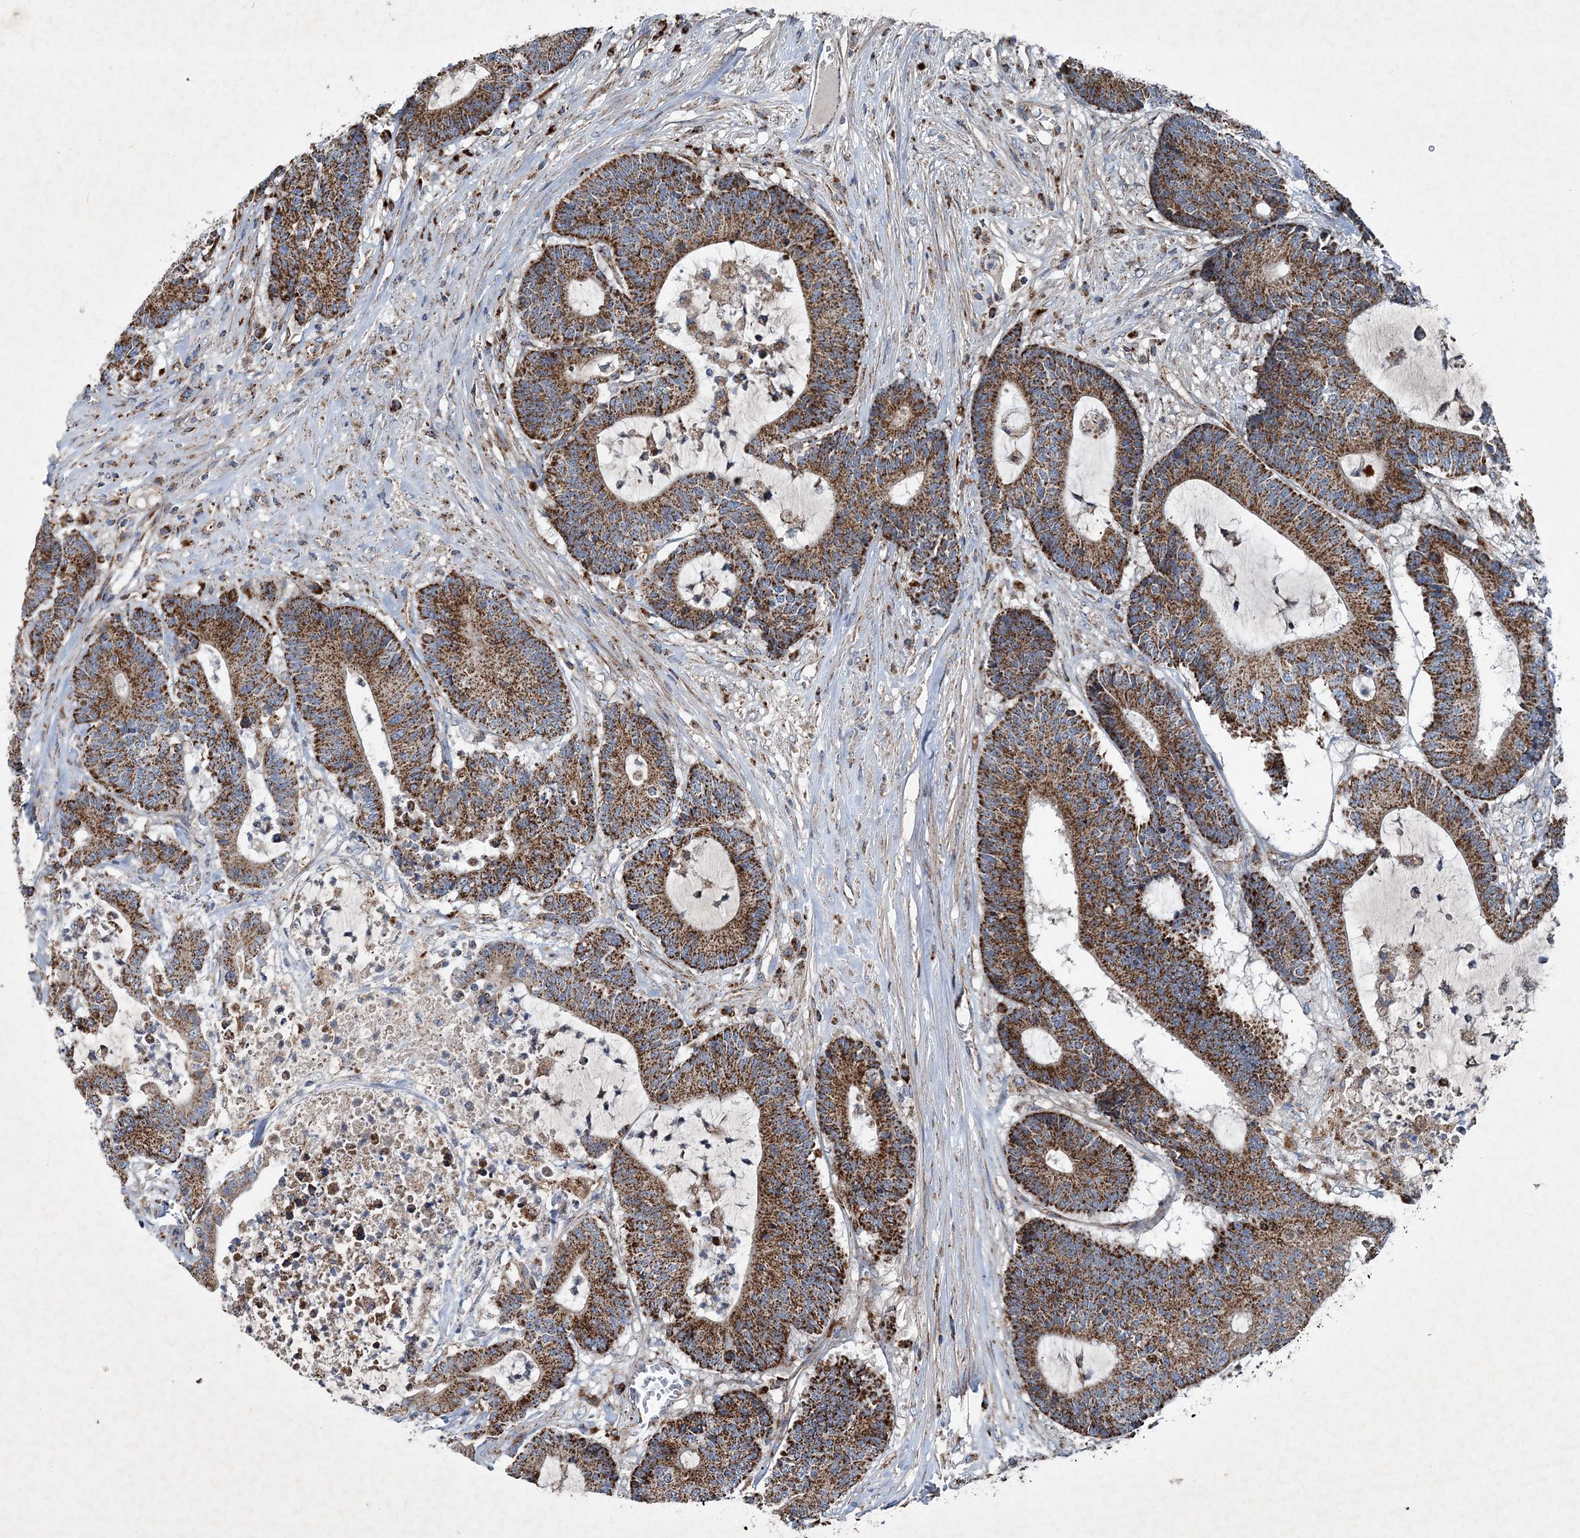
{"staining": {"intensity": "strong", "quantity": ">75%", "location": "cytoplasmic/membranous"}, "tissue": "colorectal cancer", "cell_type": "Tumor cells", "image_type": "cancer", "snomed": [{"axis": "morphology", "description": "Adenocarcinoma, NOS"}, {"axis": "topography", "description": "Colon"}], "caption": "A brown stain highlights strong cytoplasmic/membranous positivity of a protein in human colorectal cancer tumor cells.", "gene": "SPAG16", "patient": {"sex": "female", "age": 84}}